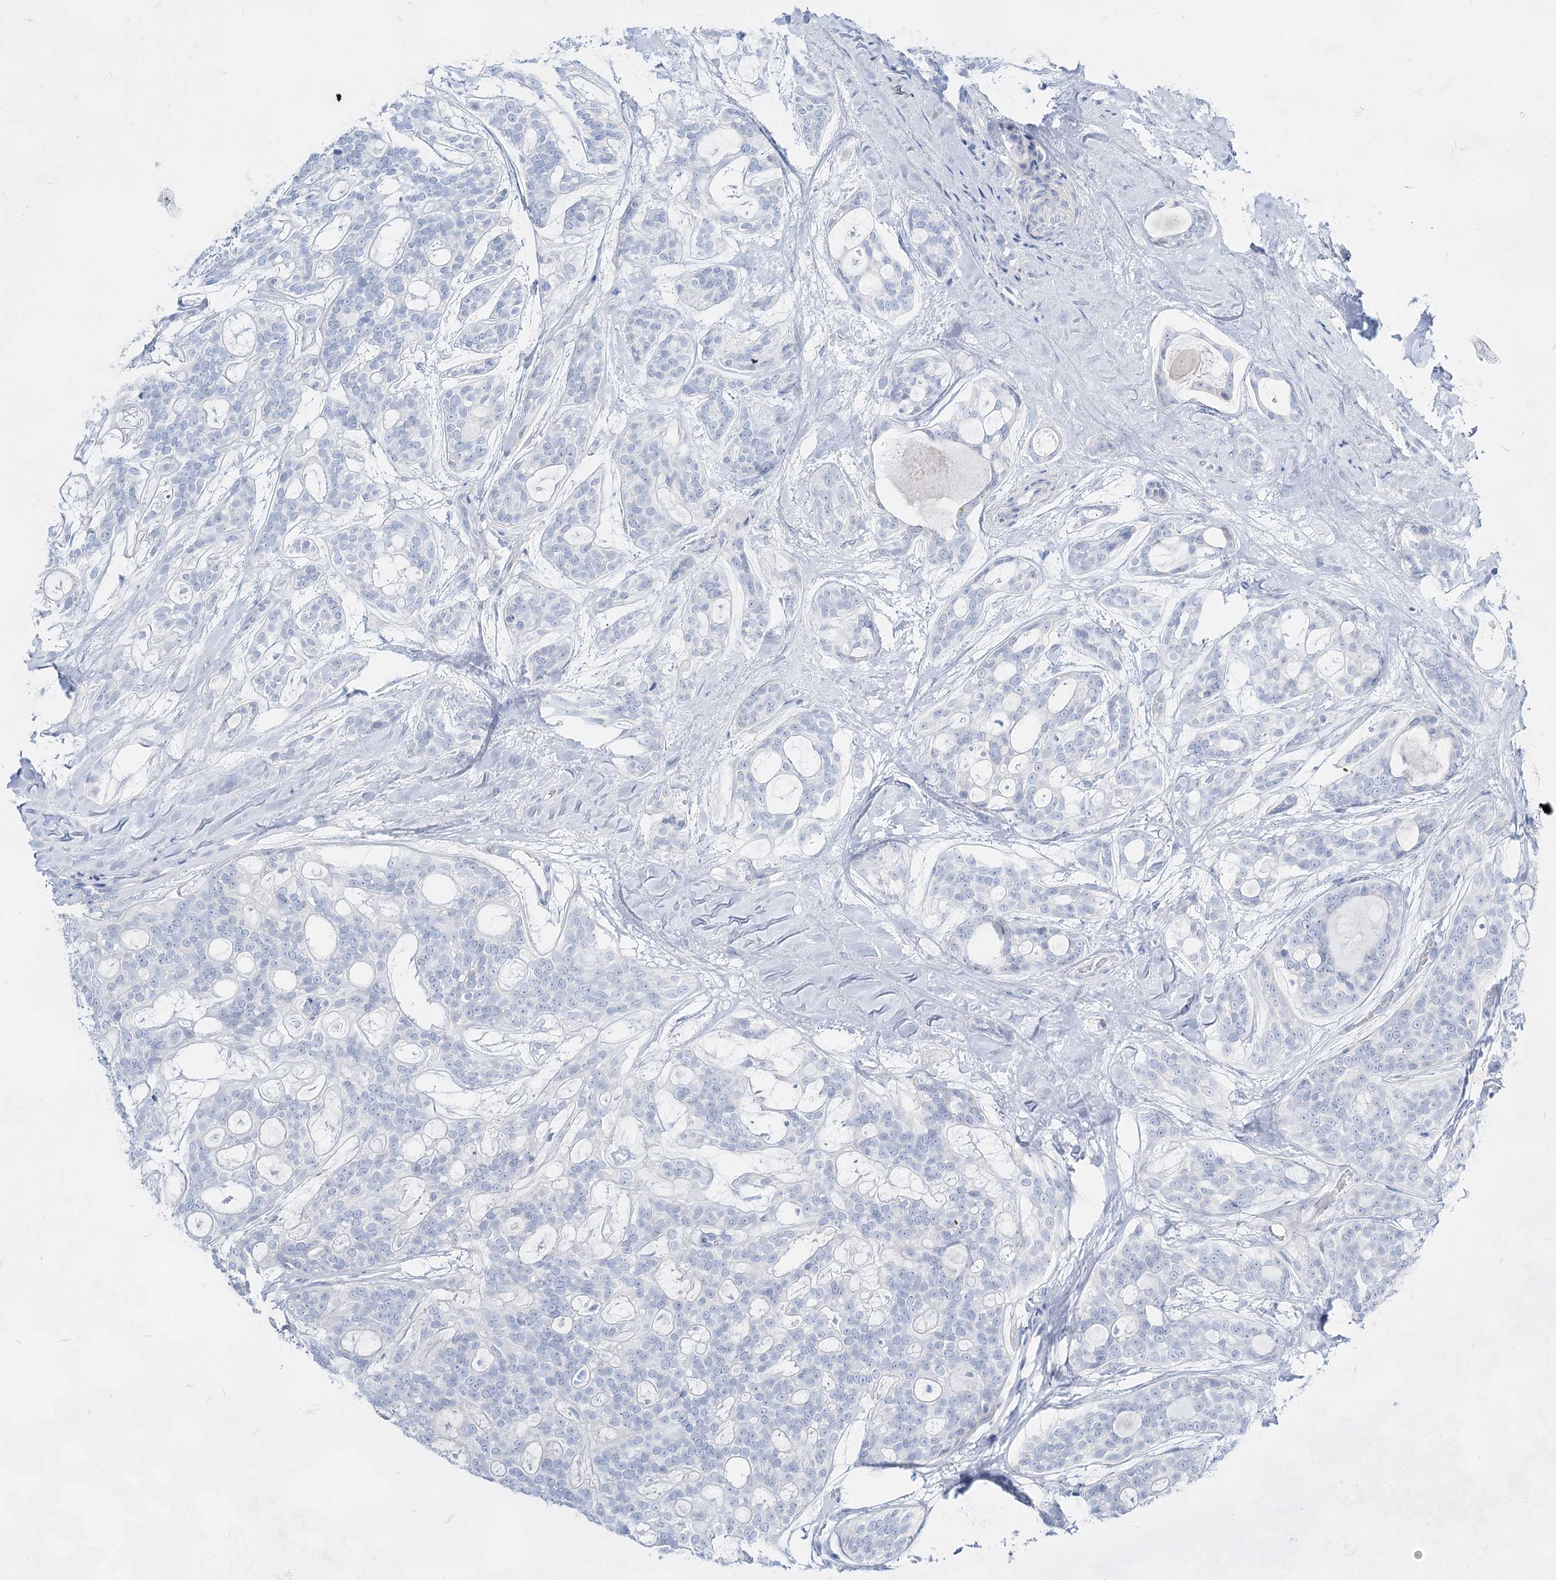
{"staining": {"intensity": "negative", "quantity": "none", "location": "none"}, "tissue": "head and neck cancer", "cell_type": "Tumor cells", "image_type": "cancer", "snomed": [{"axis": "morphology", "description": "Adenocarcinoma, NOS"}, {"axis": "topography", "description": "Head-Neck"}], "caption": "Photomicrograph shows no protein expression in tumor cells of head and neck adenocarcinoma tissue.", "gene": "ACRV1", "patient": {"sex": "male", "age": 66}}